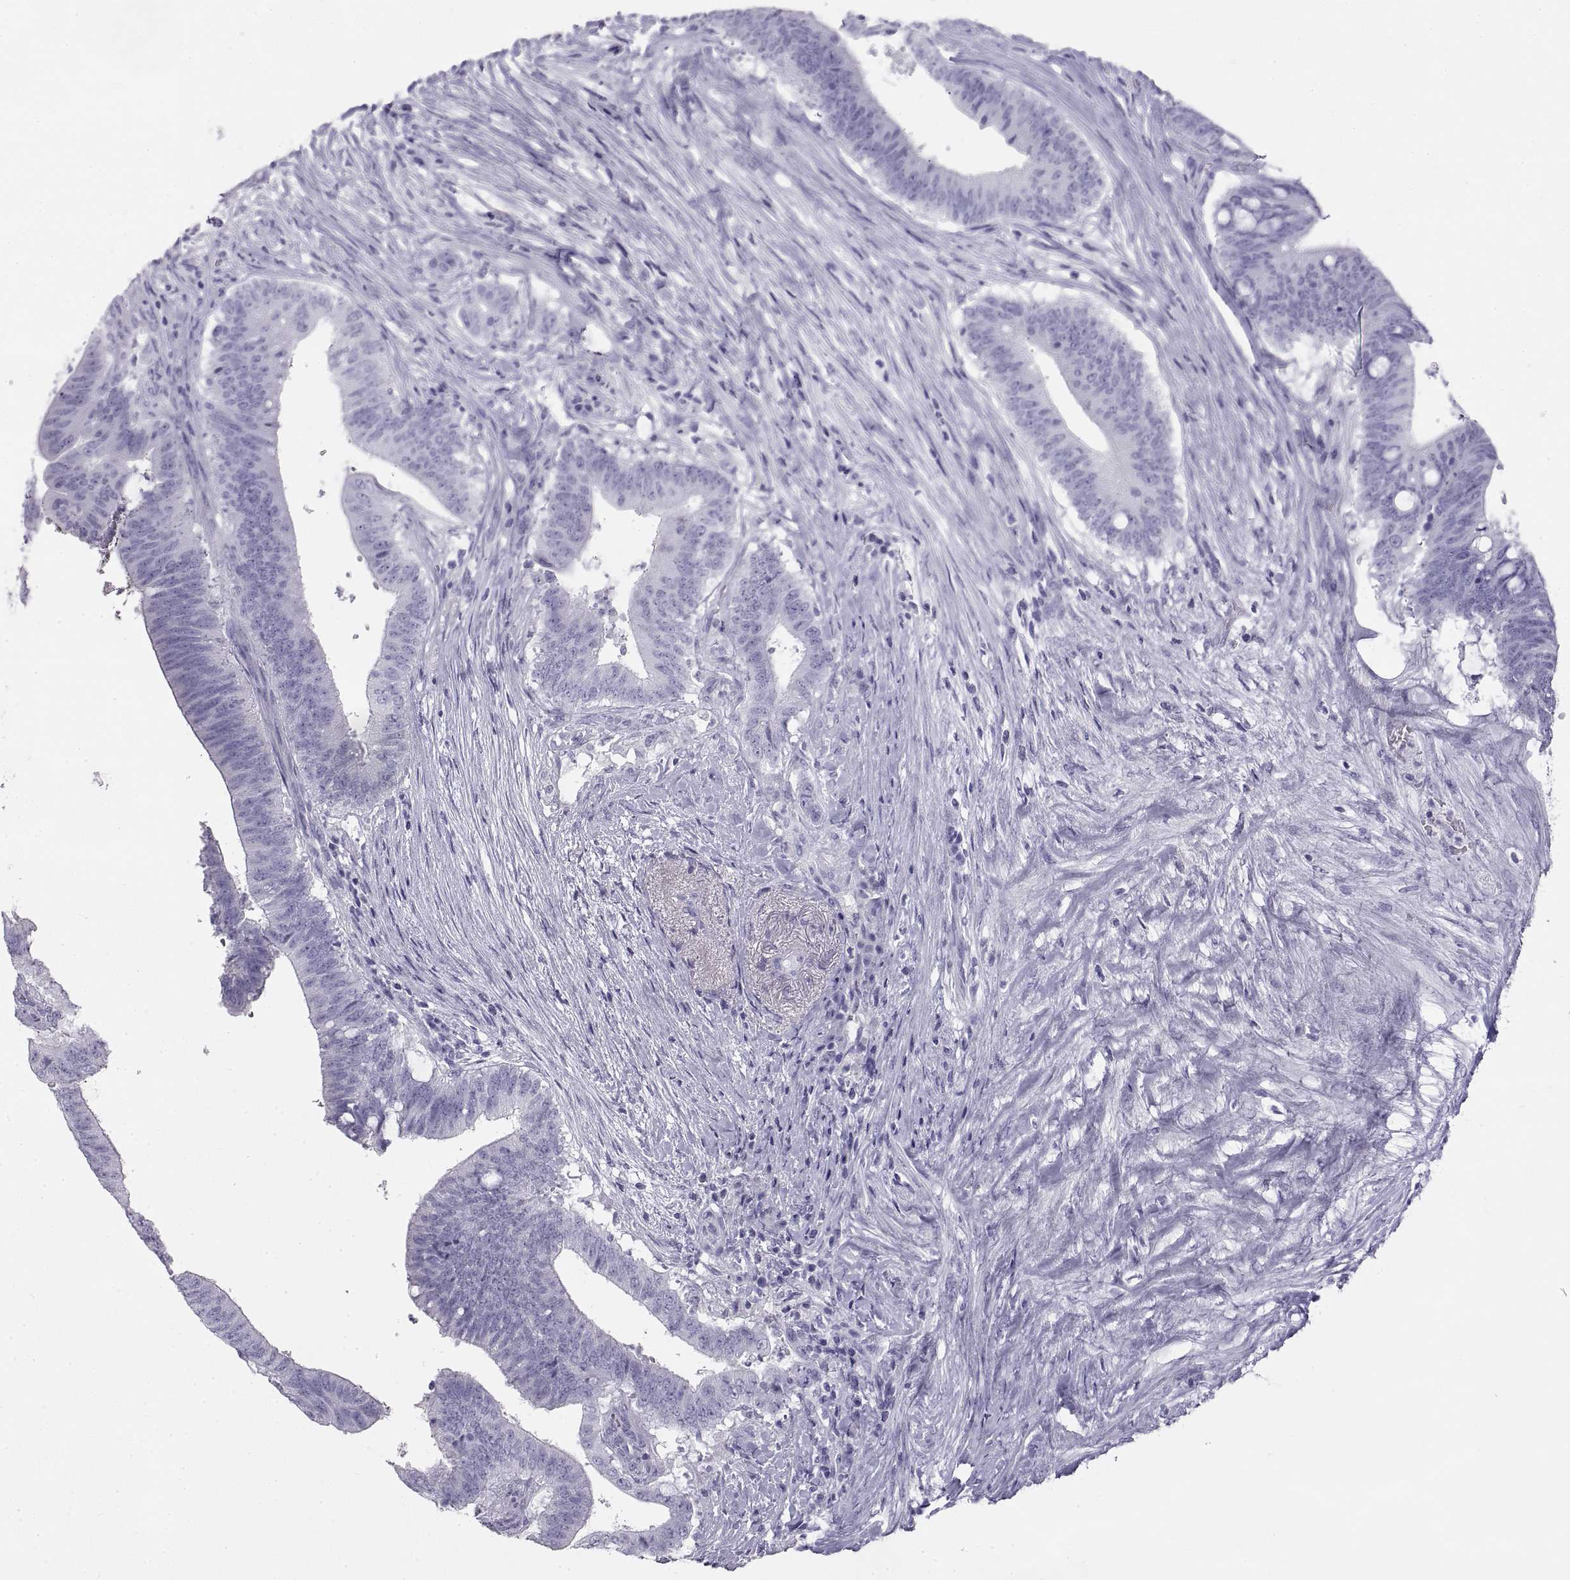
{"staining": {"intensity": "negative", "quantity": "none", "location": "none"}, "tissue": "colorectal cancer", "cell_type": "Tumor cells", "image_type": "cancer", "snomed": [{"axis": "morphology", "description": "Adenocarcinoma, NOS"}, {"axis": "topography", "description": "Colon"}], "caption": "Tumor cells show no significant staining in colorectal cancer. (DAB (3,3'-diaminobenzidine) immunohistochemistry visualized using brightfield microscopy, high magnification).", "gene": "RLBP1", "patient": {"sex": "female", "age": 43}}